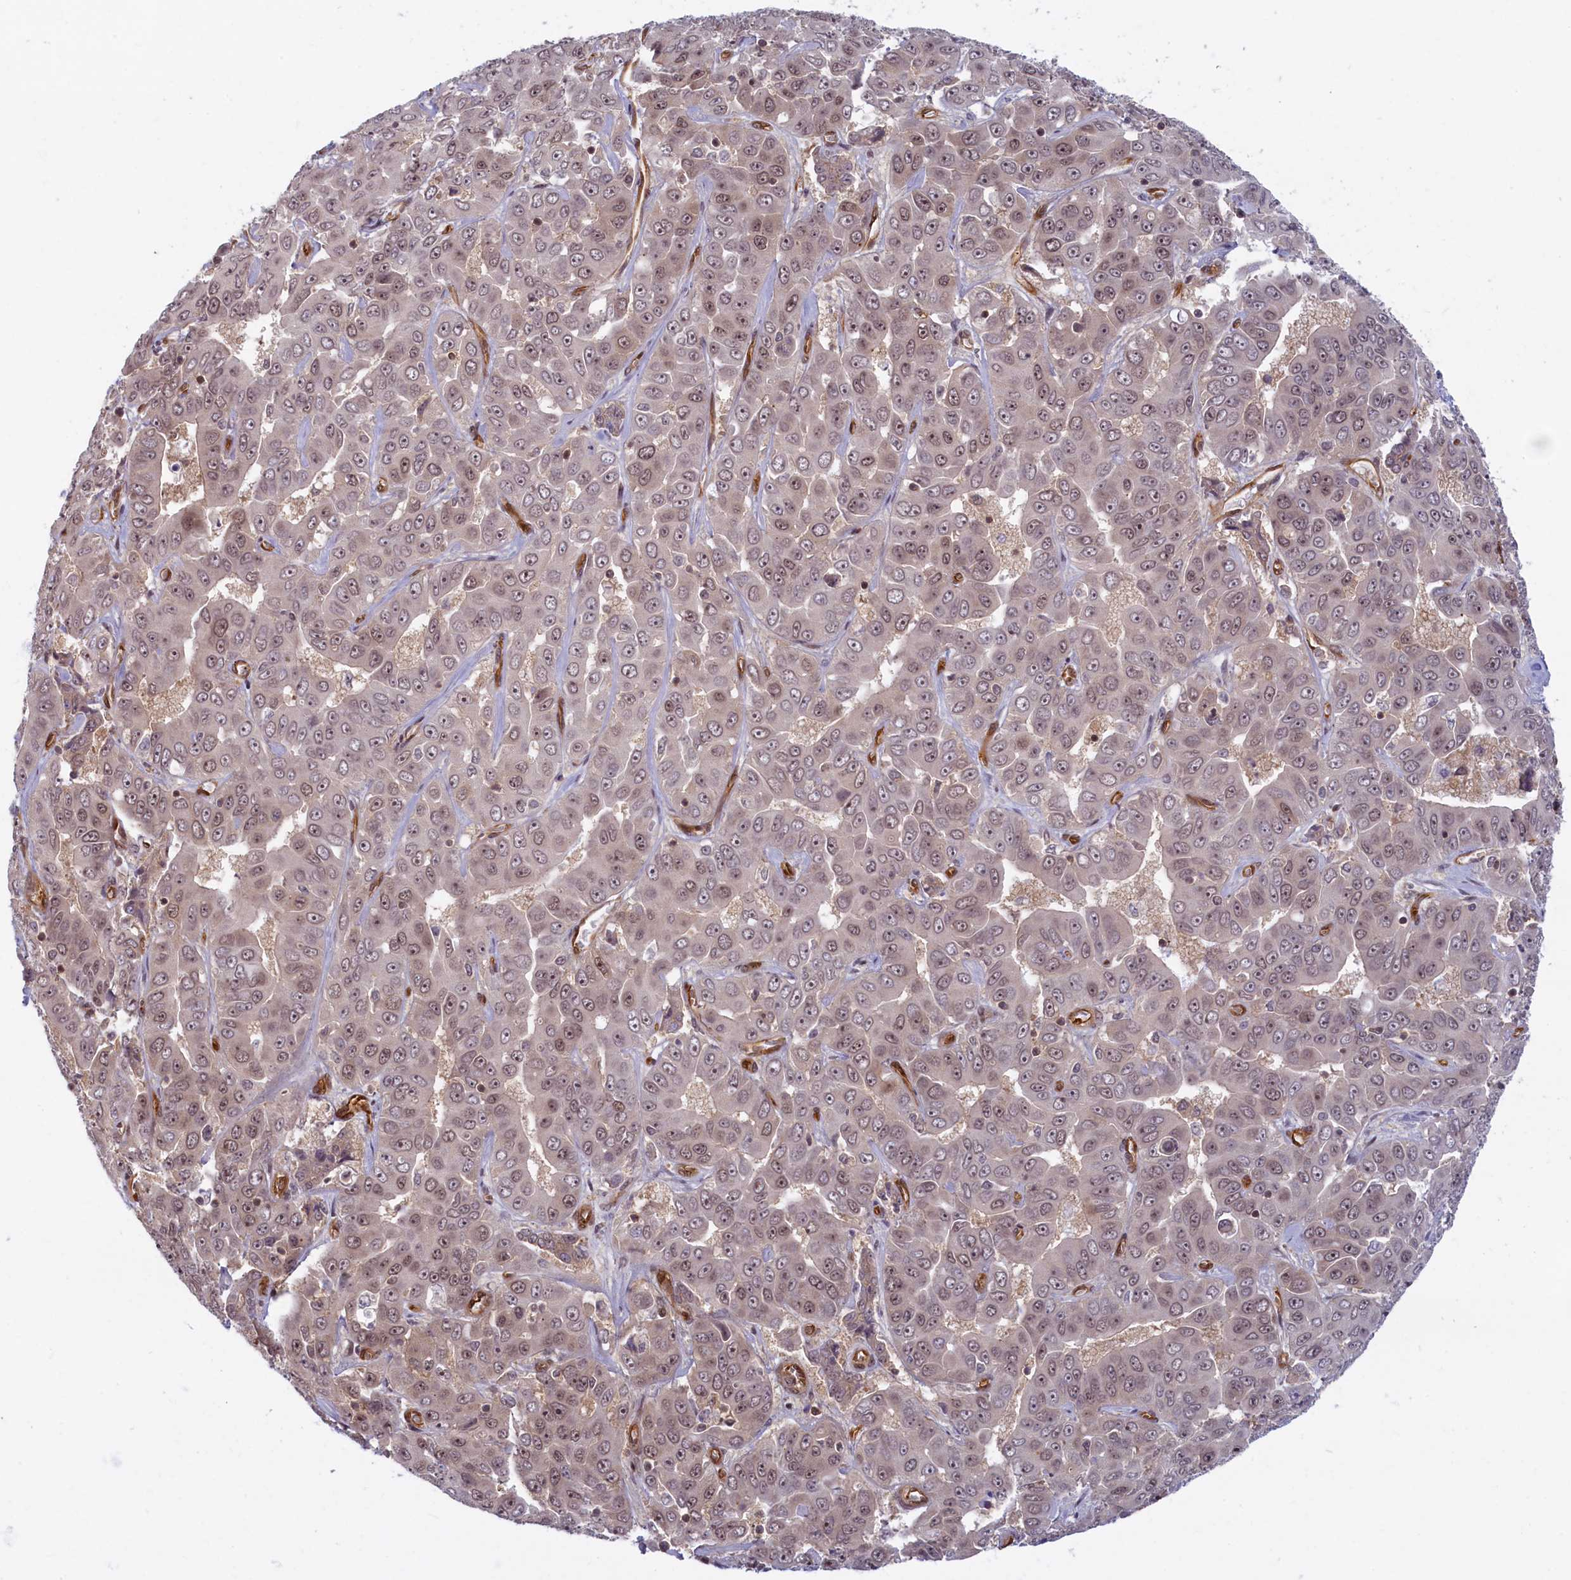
{"staining": {"intensity": "weak", "quantity": "25%-75%", "location": "cytoplasmic/membranous,nuclear"}, "tissue": "liver cancer", "cell_type": "Tumor cells", "image_type": "cancer", "snomed": [{"axis": "morphology", "description": "Cholangiocarcinoma"}, {"axis": "topography", "description": "Liver"}], "caption": "Liver cancer tissue displays weak cytoplasmic/membranous and nuclear staining in about 25%-75% of tumor cells, visualized by immunohistochemistry. Ihc stains the protein of interest in brown and the nuclei are stained blue.", "gene": "SNRK", "patient": {"sex": "female", "age": 52}}